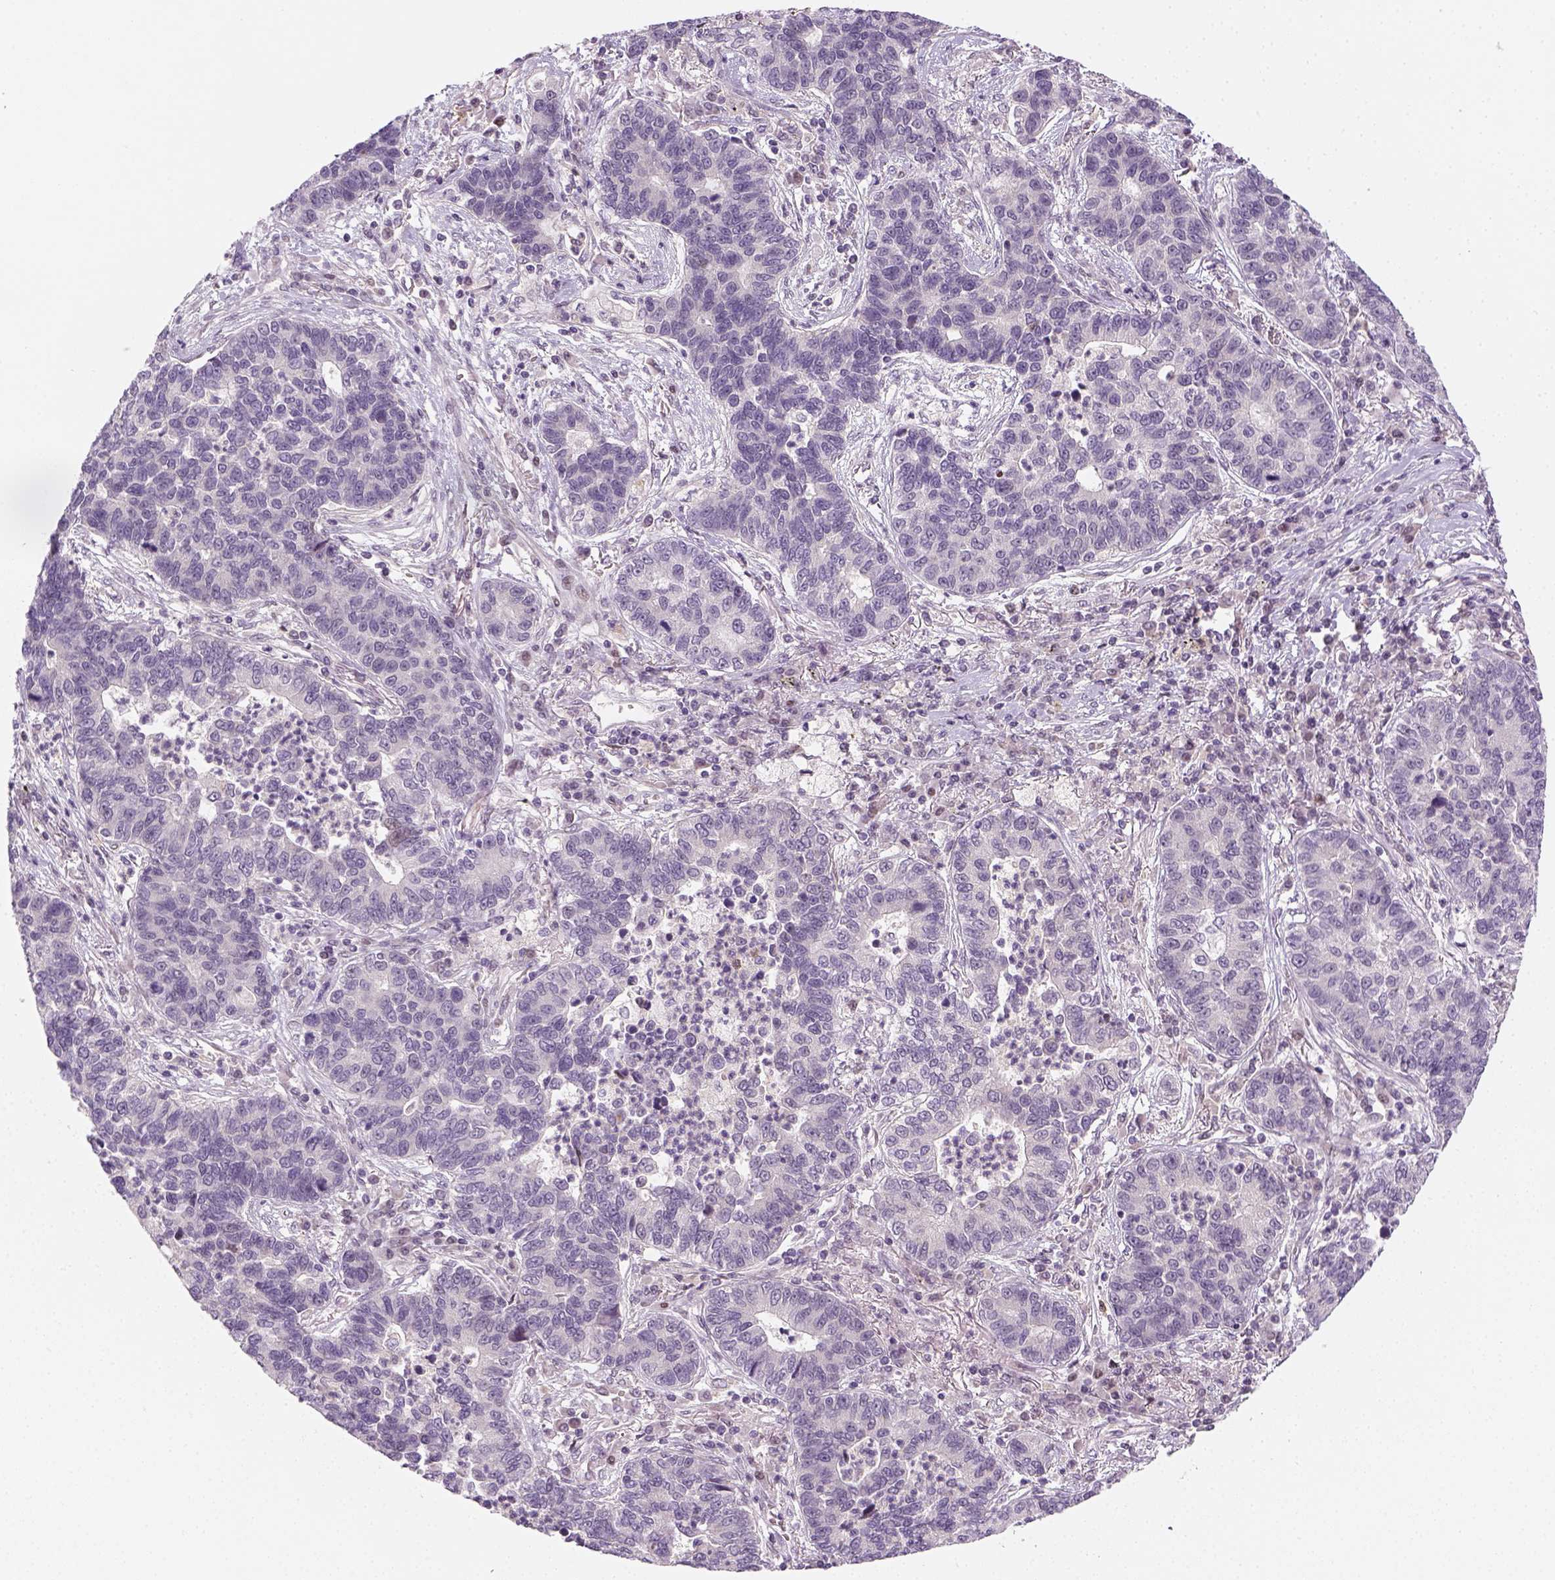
{"staining": {"intensity": "negative", "quantity": "none", "location": "none"}, "tissue": "lung cancer", "cell_type": "Tumor cells", "image_type": "cancer", "snomed": [{"axis": "morphology", "description": "Adenocarcinoma, NOS"}, {"axis": "topography", "description": "Lung"}], "caption": "DAB immunohistochemical staining of human lung cancer (adenocarcinoma) displays no significant expression in tumor cells.", "gene": "MAGEB3", "patient": {"sex": "female", "age": 57}}